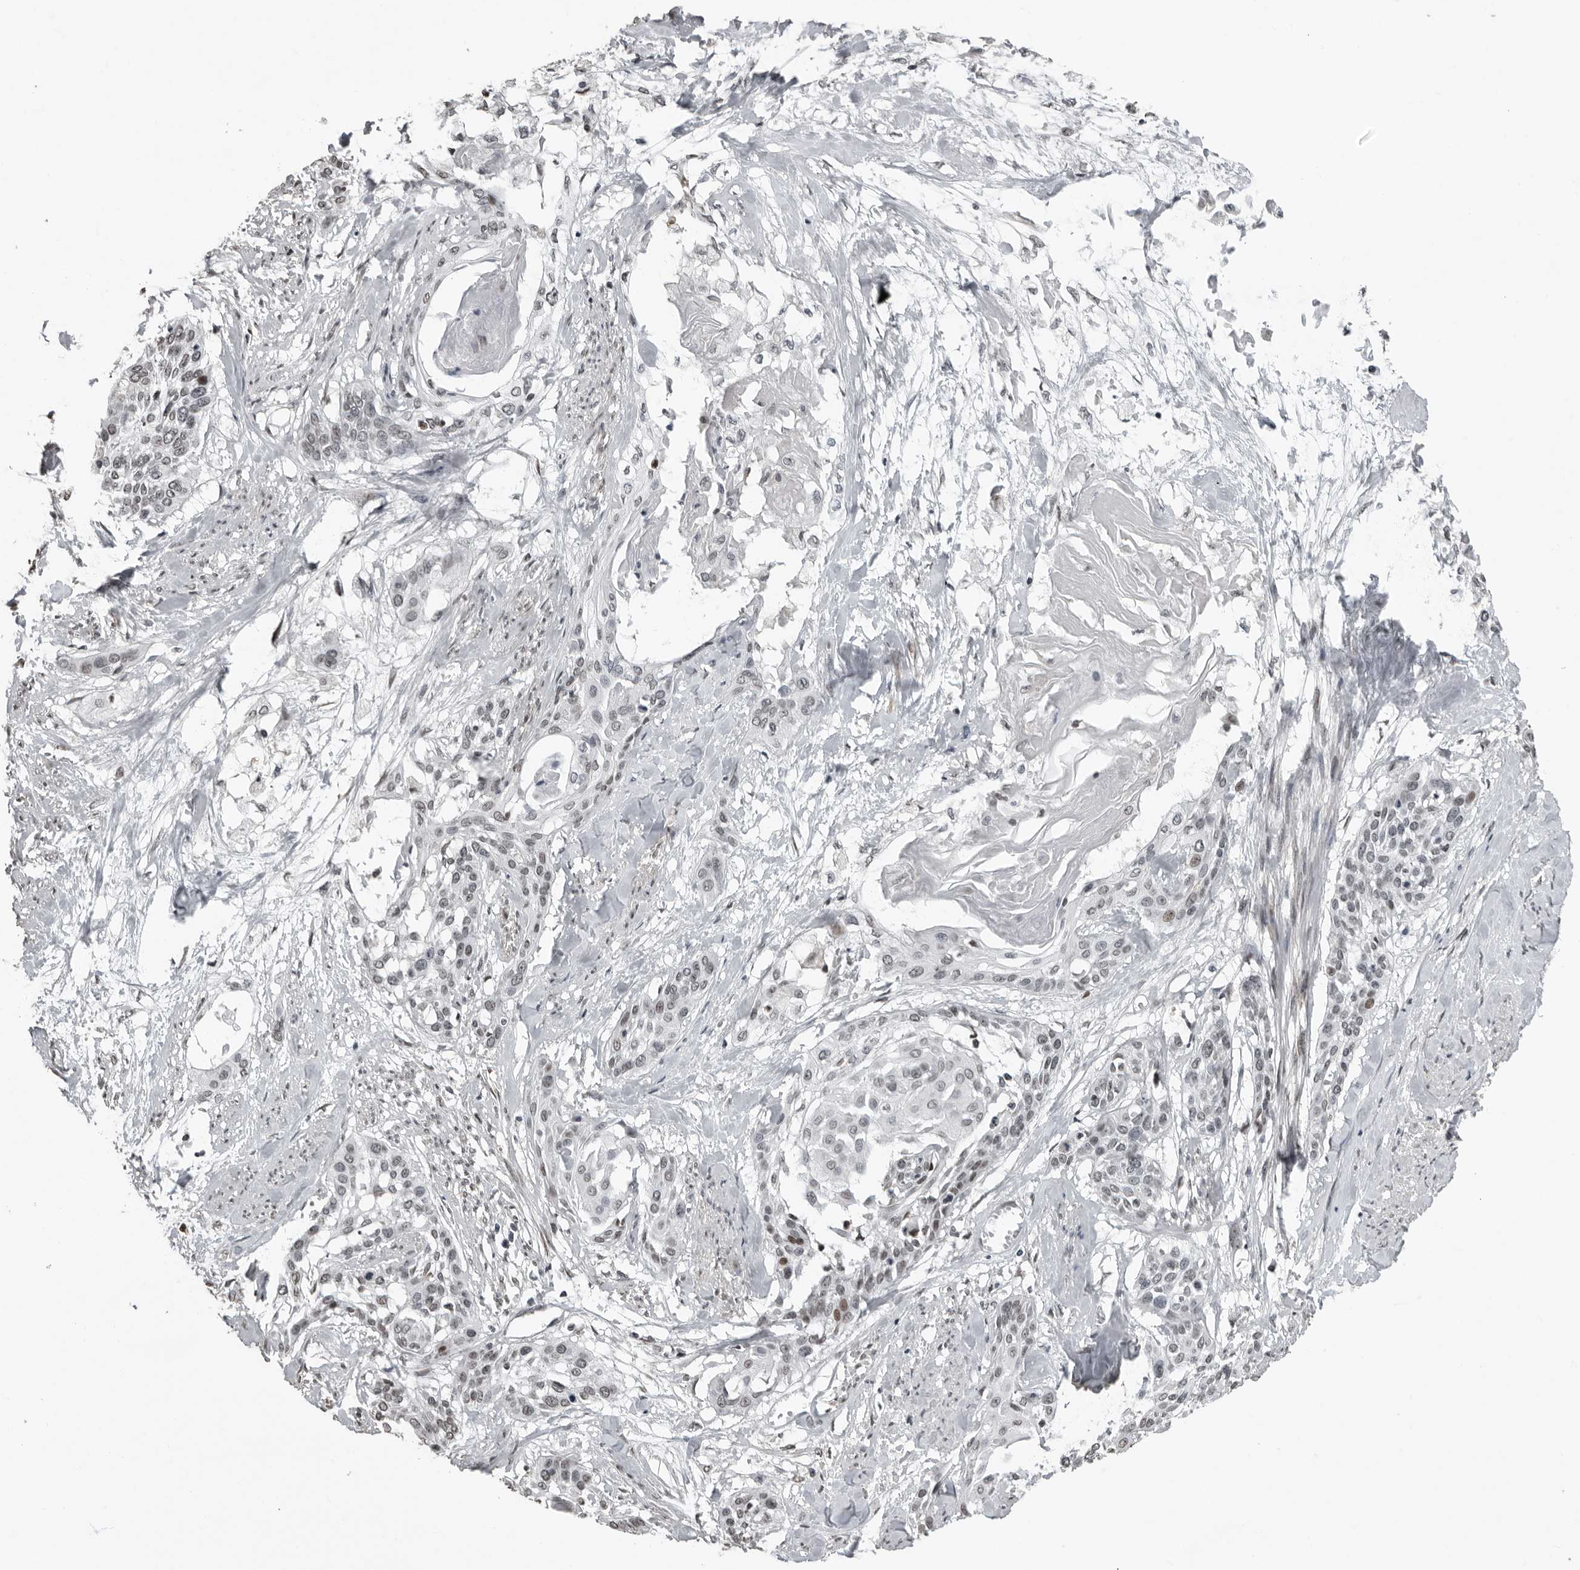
{"staining": {"intensity": "negative", "quantity": "none", "location": "none"}, "tissue": "cervical cancer", "cell_type": "Tumor cells", "image_type": "cancer", "snomed": [{"axis": "morphology", "description": "Squamous cell carcinoma, NOS"}, {"axis": "topography", "description": "Cervix"}], "caption": "This photomicrograph is of cervical cancer stained with immunohistochemistry (IHC) to label a protein in brown with the nuclei are counter-stained blue. There is no staining in tumor cells.", "gene": "ORC1", "patient": {"sex": "female", "age": 57}}